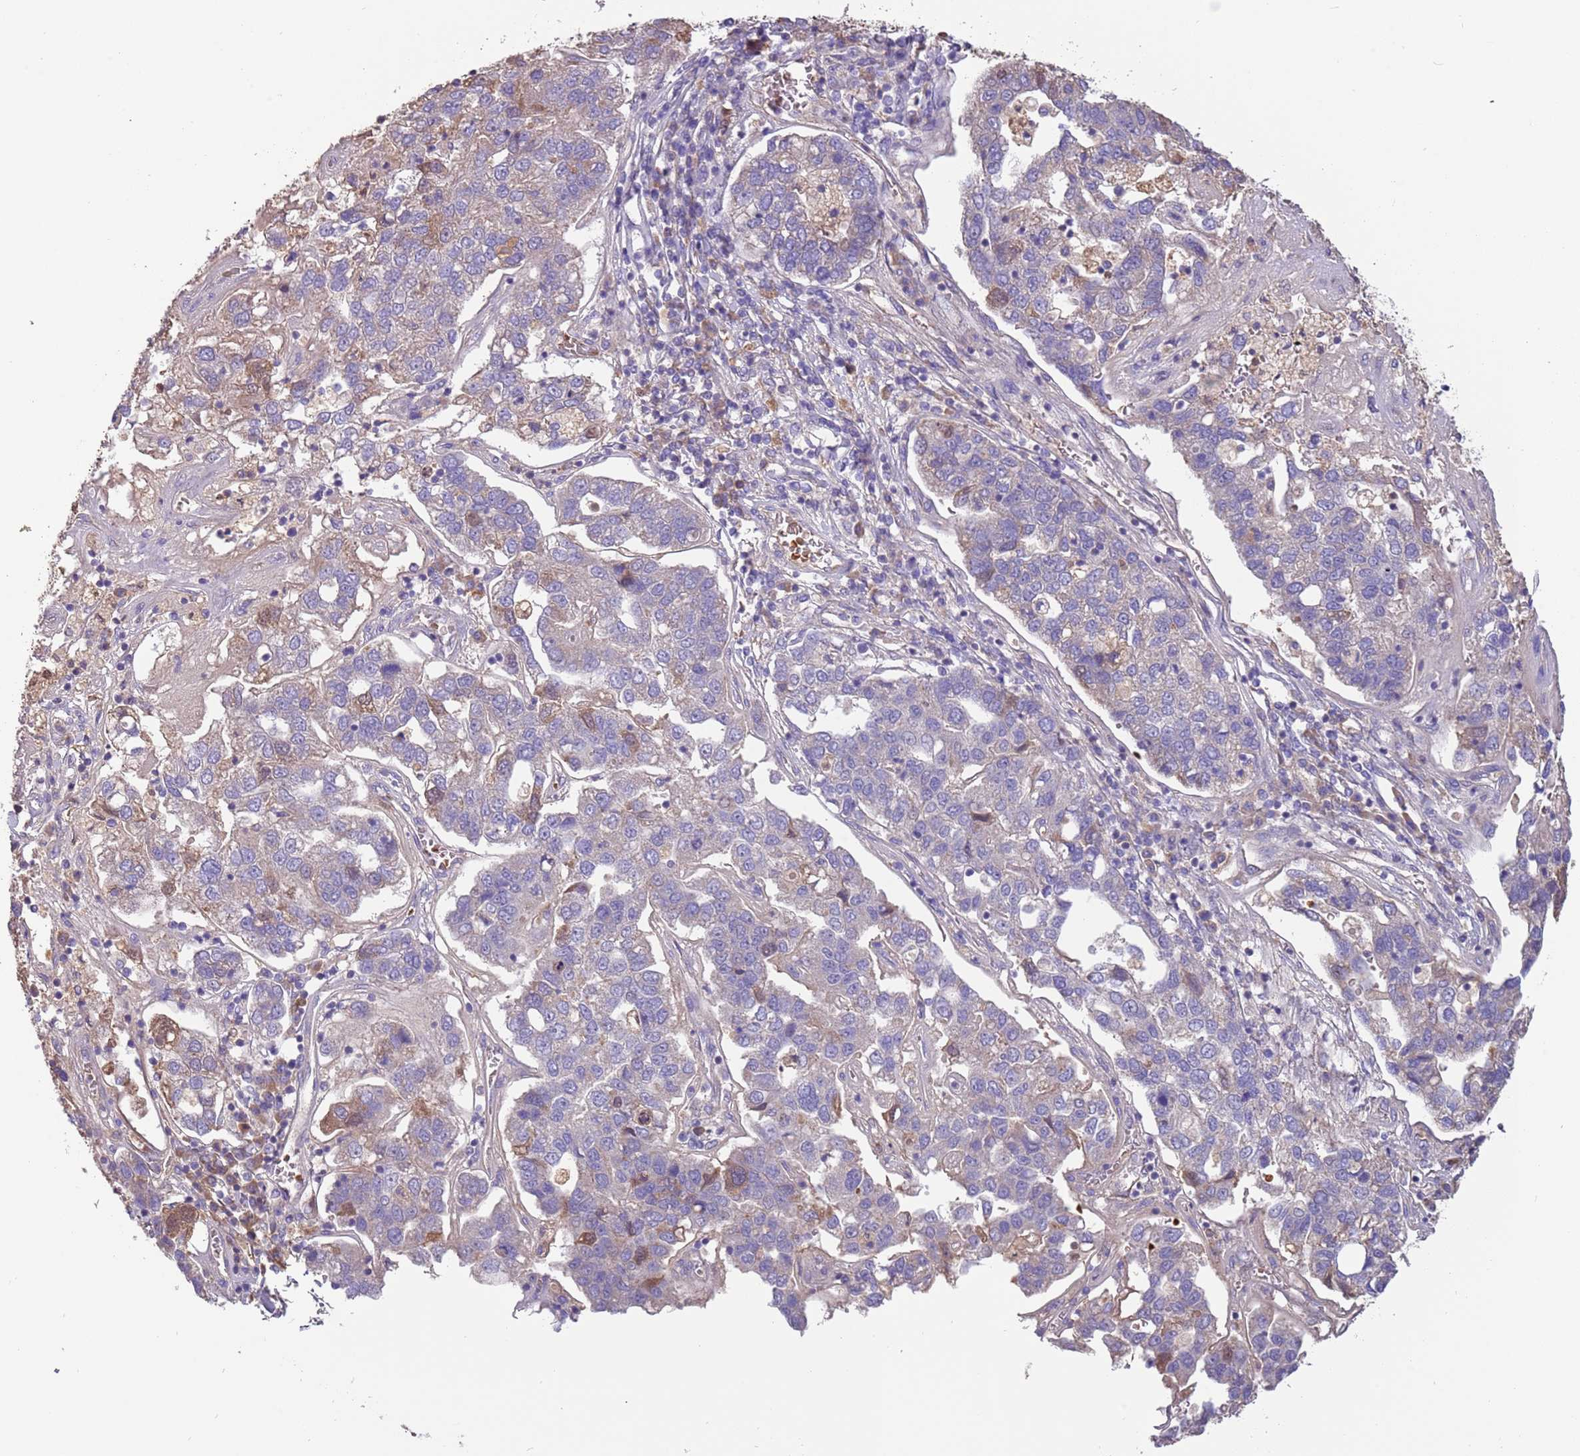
{"staining": {"intensity": "weak", "quantity": "<25%", "location": "cytoplasmic/membranous"}, "tissue": "pancreatic cancer", "cell_type": "Tumor cells", "image_type": "cancer", "snomed": [{"axis": "morphology", "description": "Adenocarcinoma, NOS"}, {"axis": "topography", "description": "Pancreas"}], "caption": "Image shows no protein positivity in tumor cells of pancreatic adenocarcinoma tissue. (DAB (3,3'-diaminobenzidine) immunohistochemistry with hematoxylin counter stain).", "gene": "TRMO", "patient": {"sex": "female", "age": 61}}